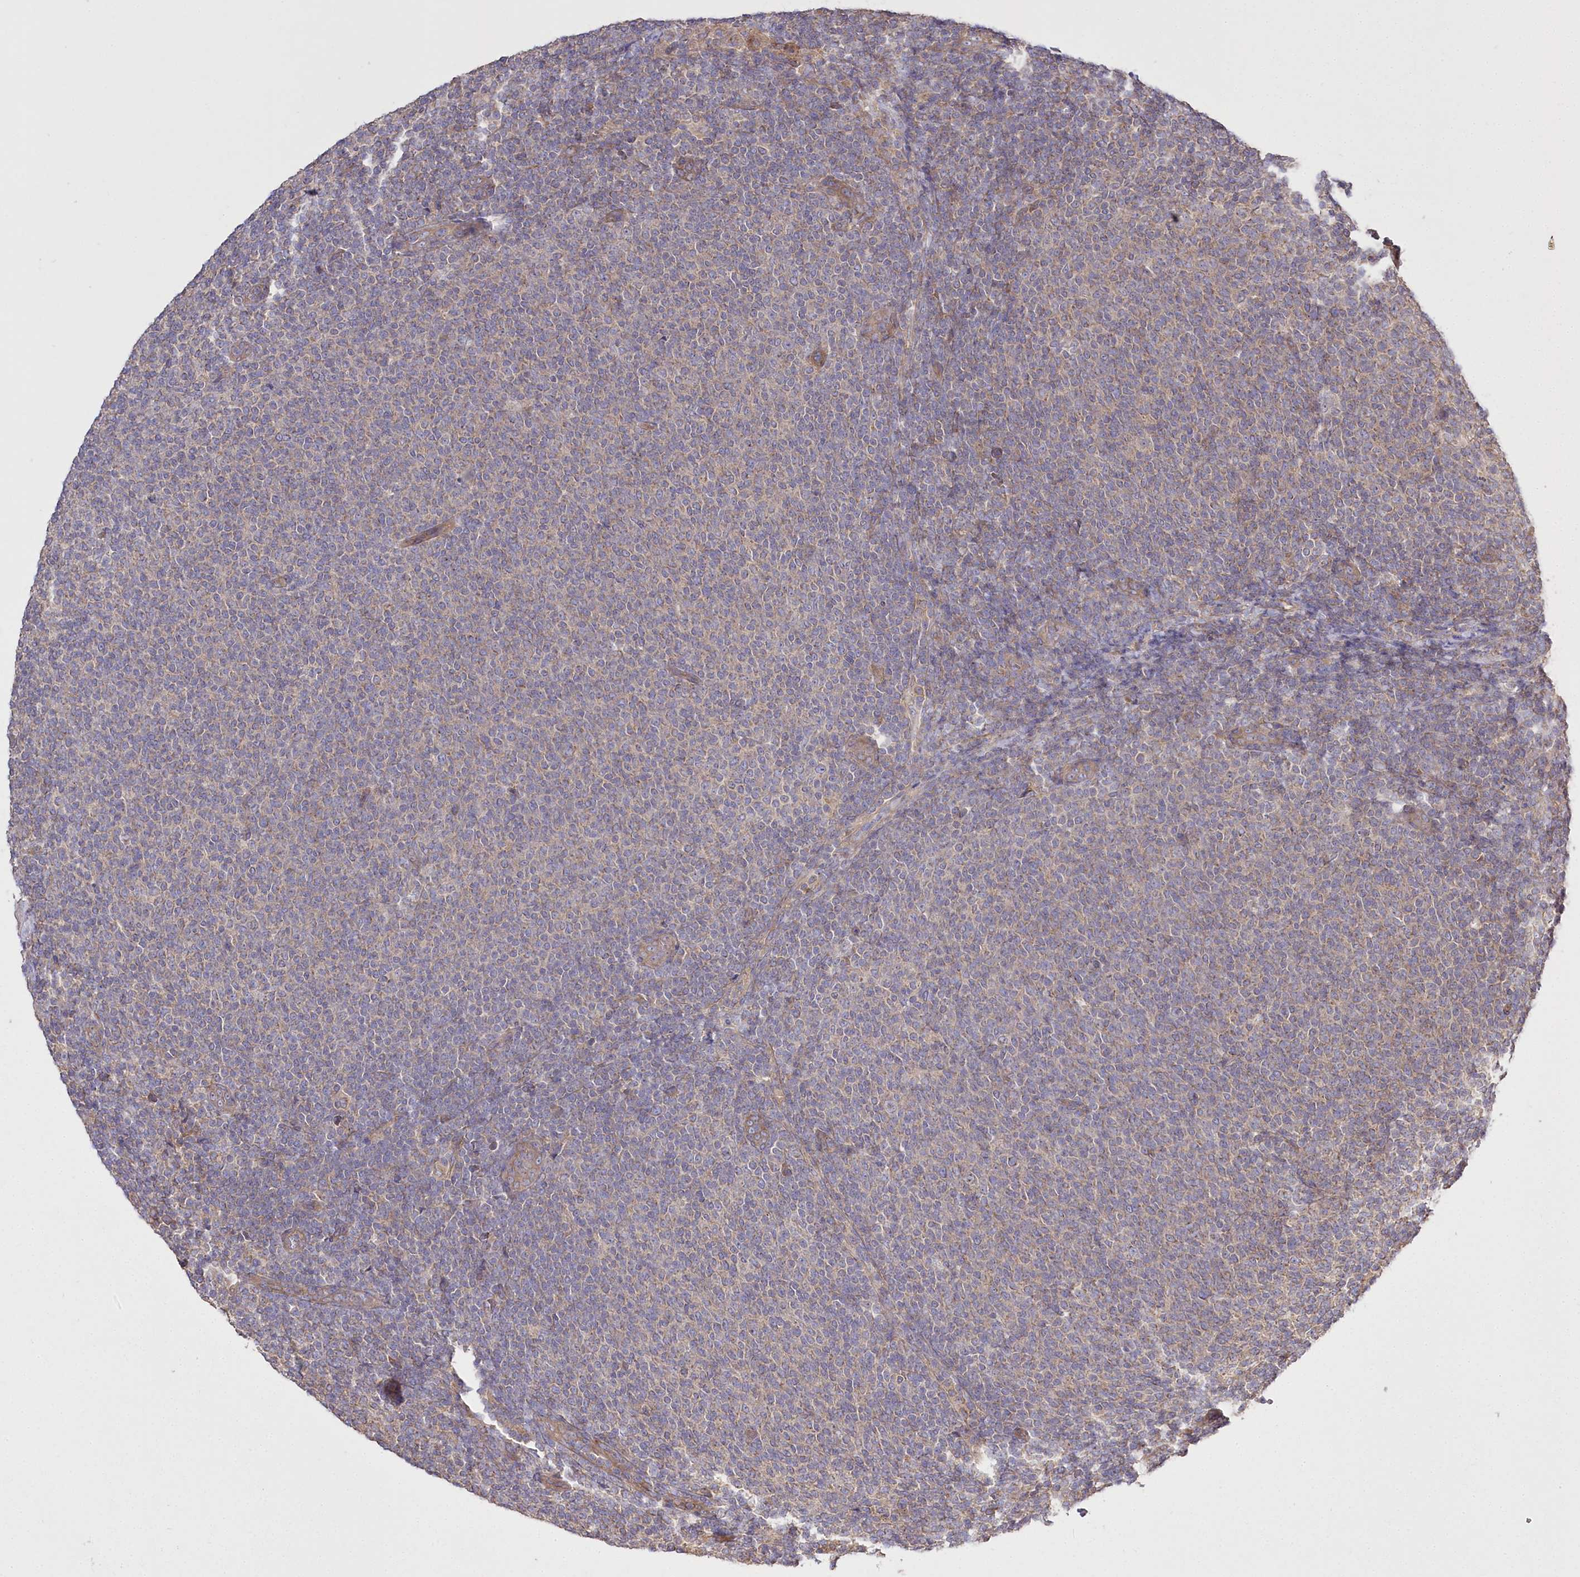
{"staining": {"intensity": "weak", "quantity": "25%-75%", "location": "cytoplasmic/membranous"}, "tissue": "lymphoma", "cell_type": "Tumor cells", "image_type": "cancer", "snomed": [{"axis": "morphology", "description": "Malignant lymphoma, non-Hodgkin's type, Low grade"}, {"axis": "topography", "description": "Lymph node"}], "caption": "Immunohistochemical staining of human low-grade malignant lymphoma, non-Hodgkin's type reveals low levels of weak cytoplasmic/membranous expression in approximately 25%-75% of tumor cells.", "gene": "PRSS53", "patient": {"sex": "male", "age": 66}}